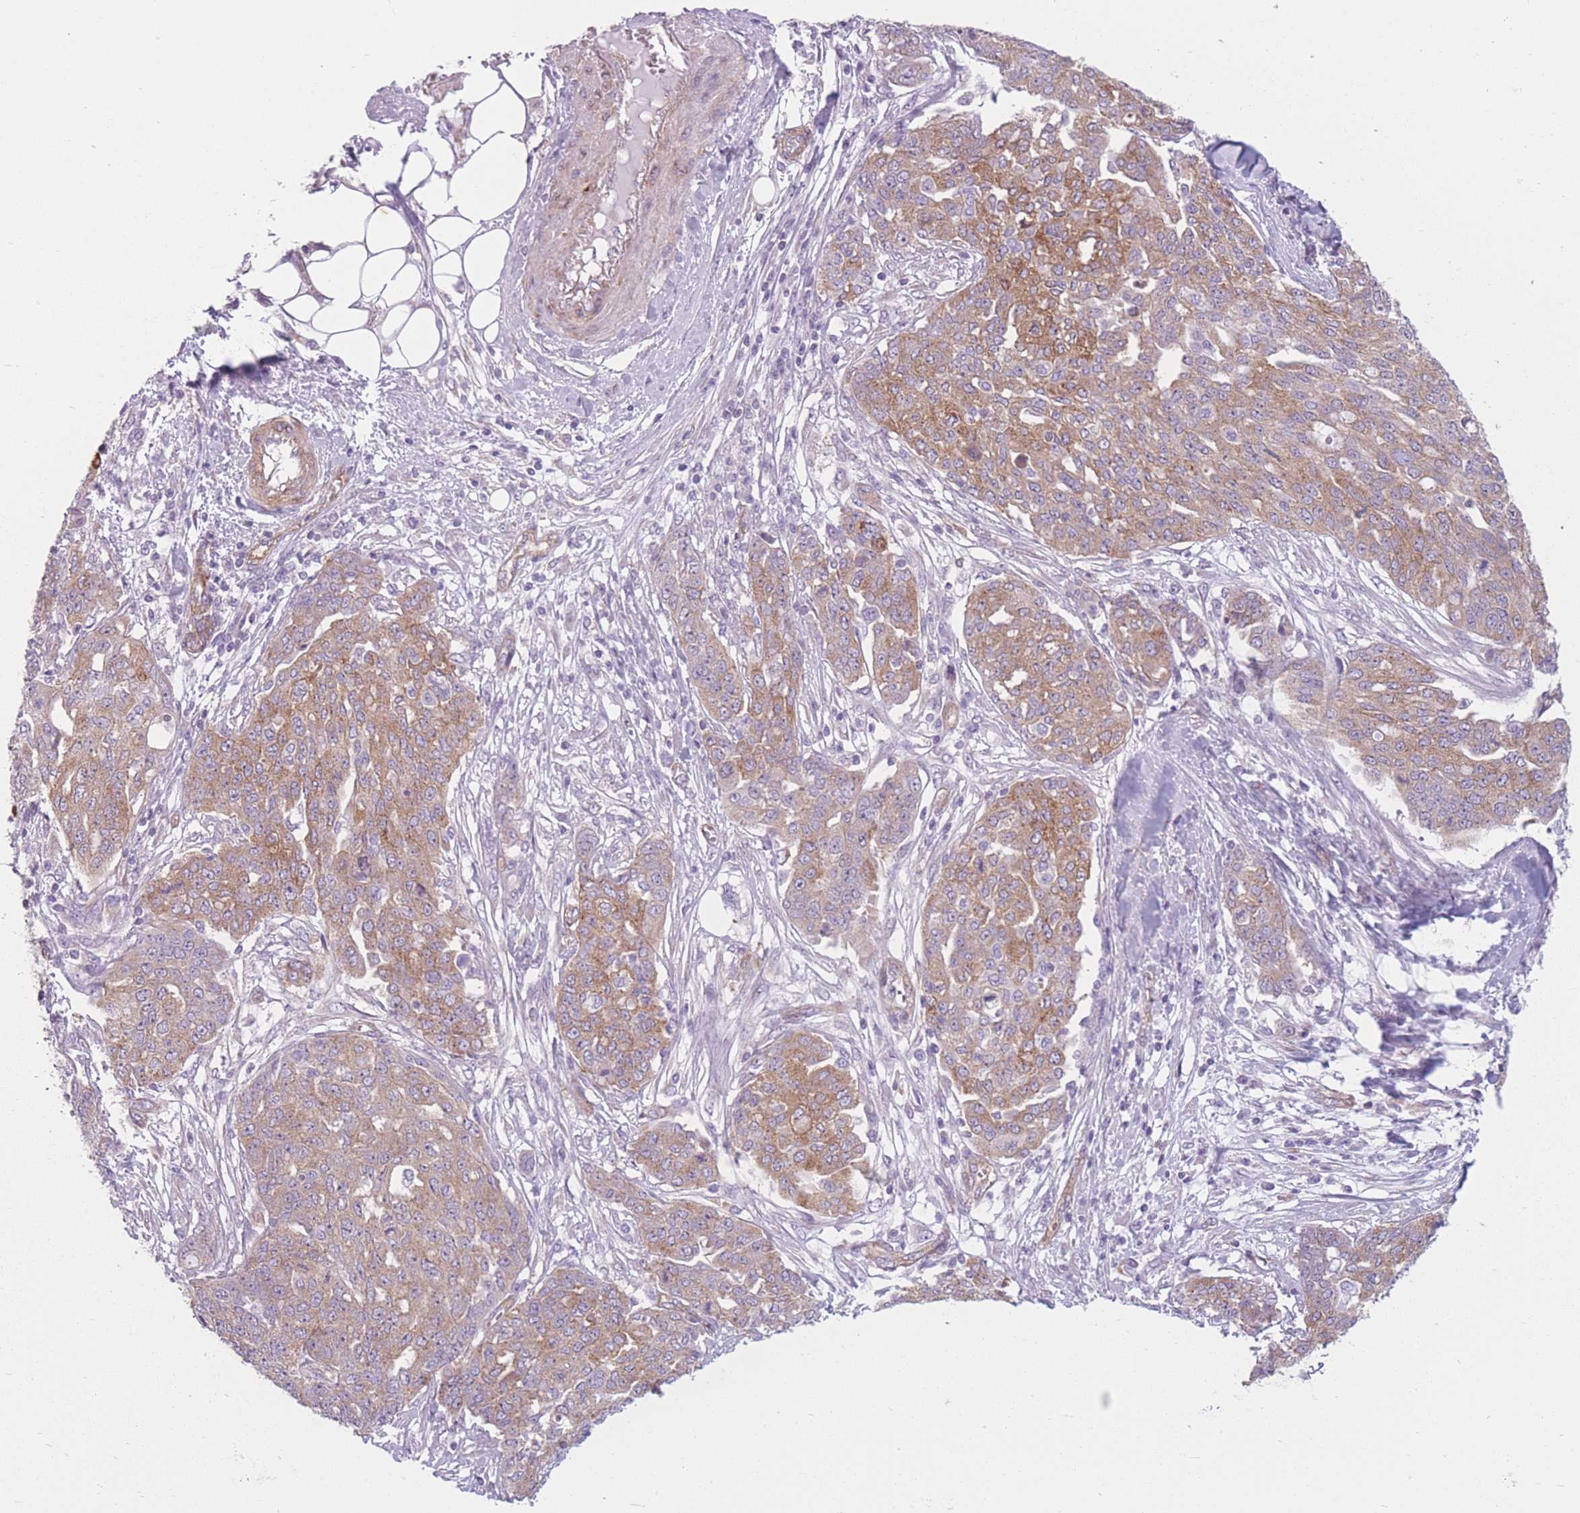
{"staining": {"intensity": "moderate", "quantity": ">75%", "location": "cytoplasmic/membranous"}, "tissue": "ovarian cancer", "cell_type": "Tumor cells", "image_type": "cancer", "snomed": [{"axis": "morphology", "description": "Cystadenocarcinoma, serous, NOS"}, {"axis": "topography", "description": "Soft tissue"}, {"axis": "topography", "description": "Ovary"}], "caption": "High-power microscopy captured an immunohistochemistry (IHC) image of ovarian cancer, revealing moderate cytoplasmic/membranous staining in about >75% of tumor cells.", "gene": "SERPINB3", "patient": {"sex": "female", "age": 57}}